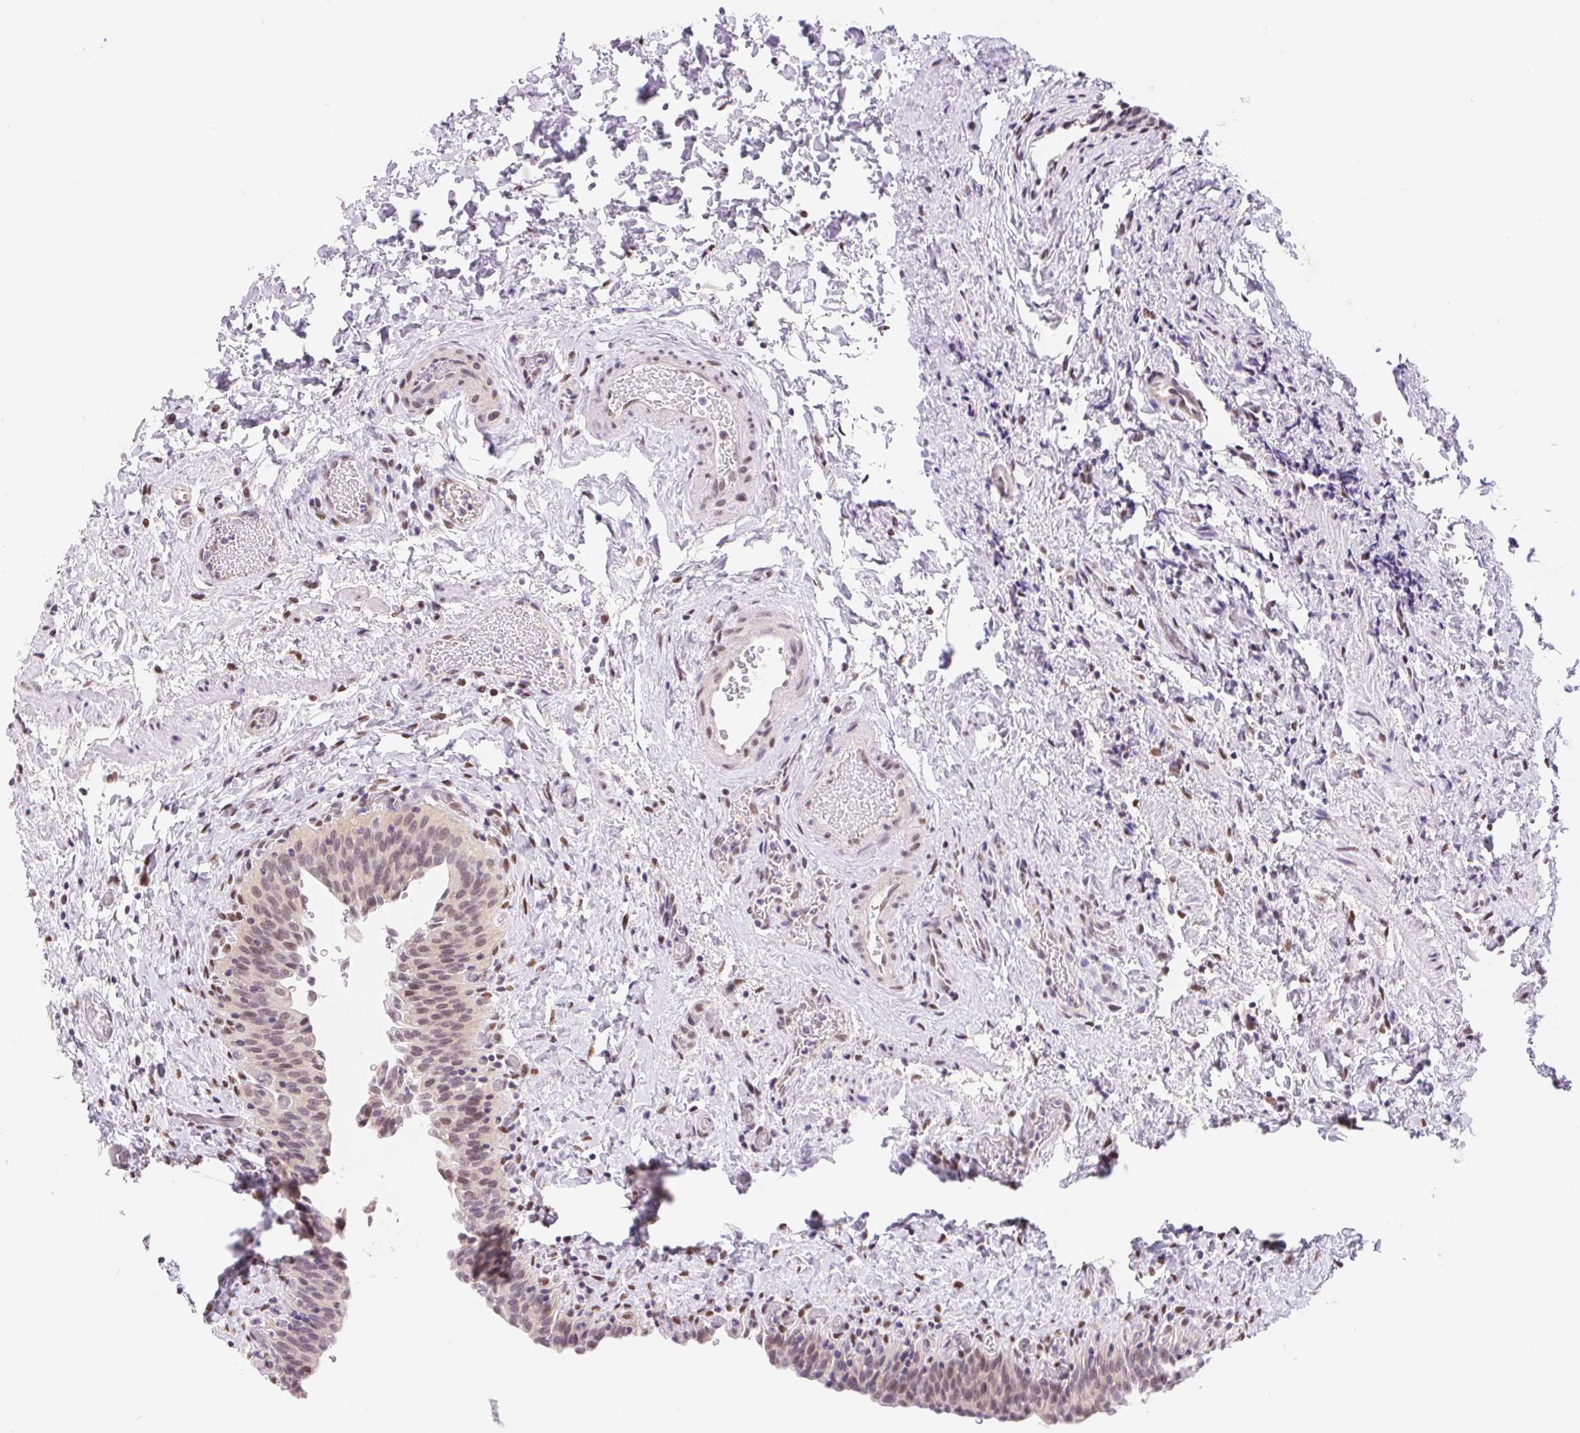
{"staining": {"intensity": "weak", "quantity": "25%-75%", "location": "nuclear"}, "tissue": "urinary bladder", "cell_type": "Urothelial cells", "image_type": "normal", "snomed": [{"axis": "morphology", "description": "Normal tissue, NOS"}, {"axis": "topography", "description": "Urinary bladder"}], "caption": "DAB immunohistochemical staining of normal human urinary bladder displays weak nuclear protein expression in approximately 25%-75% of urothelial cells.", "gene": "CAND1", "patient": {"sex": "male", "age": 56}}